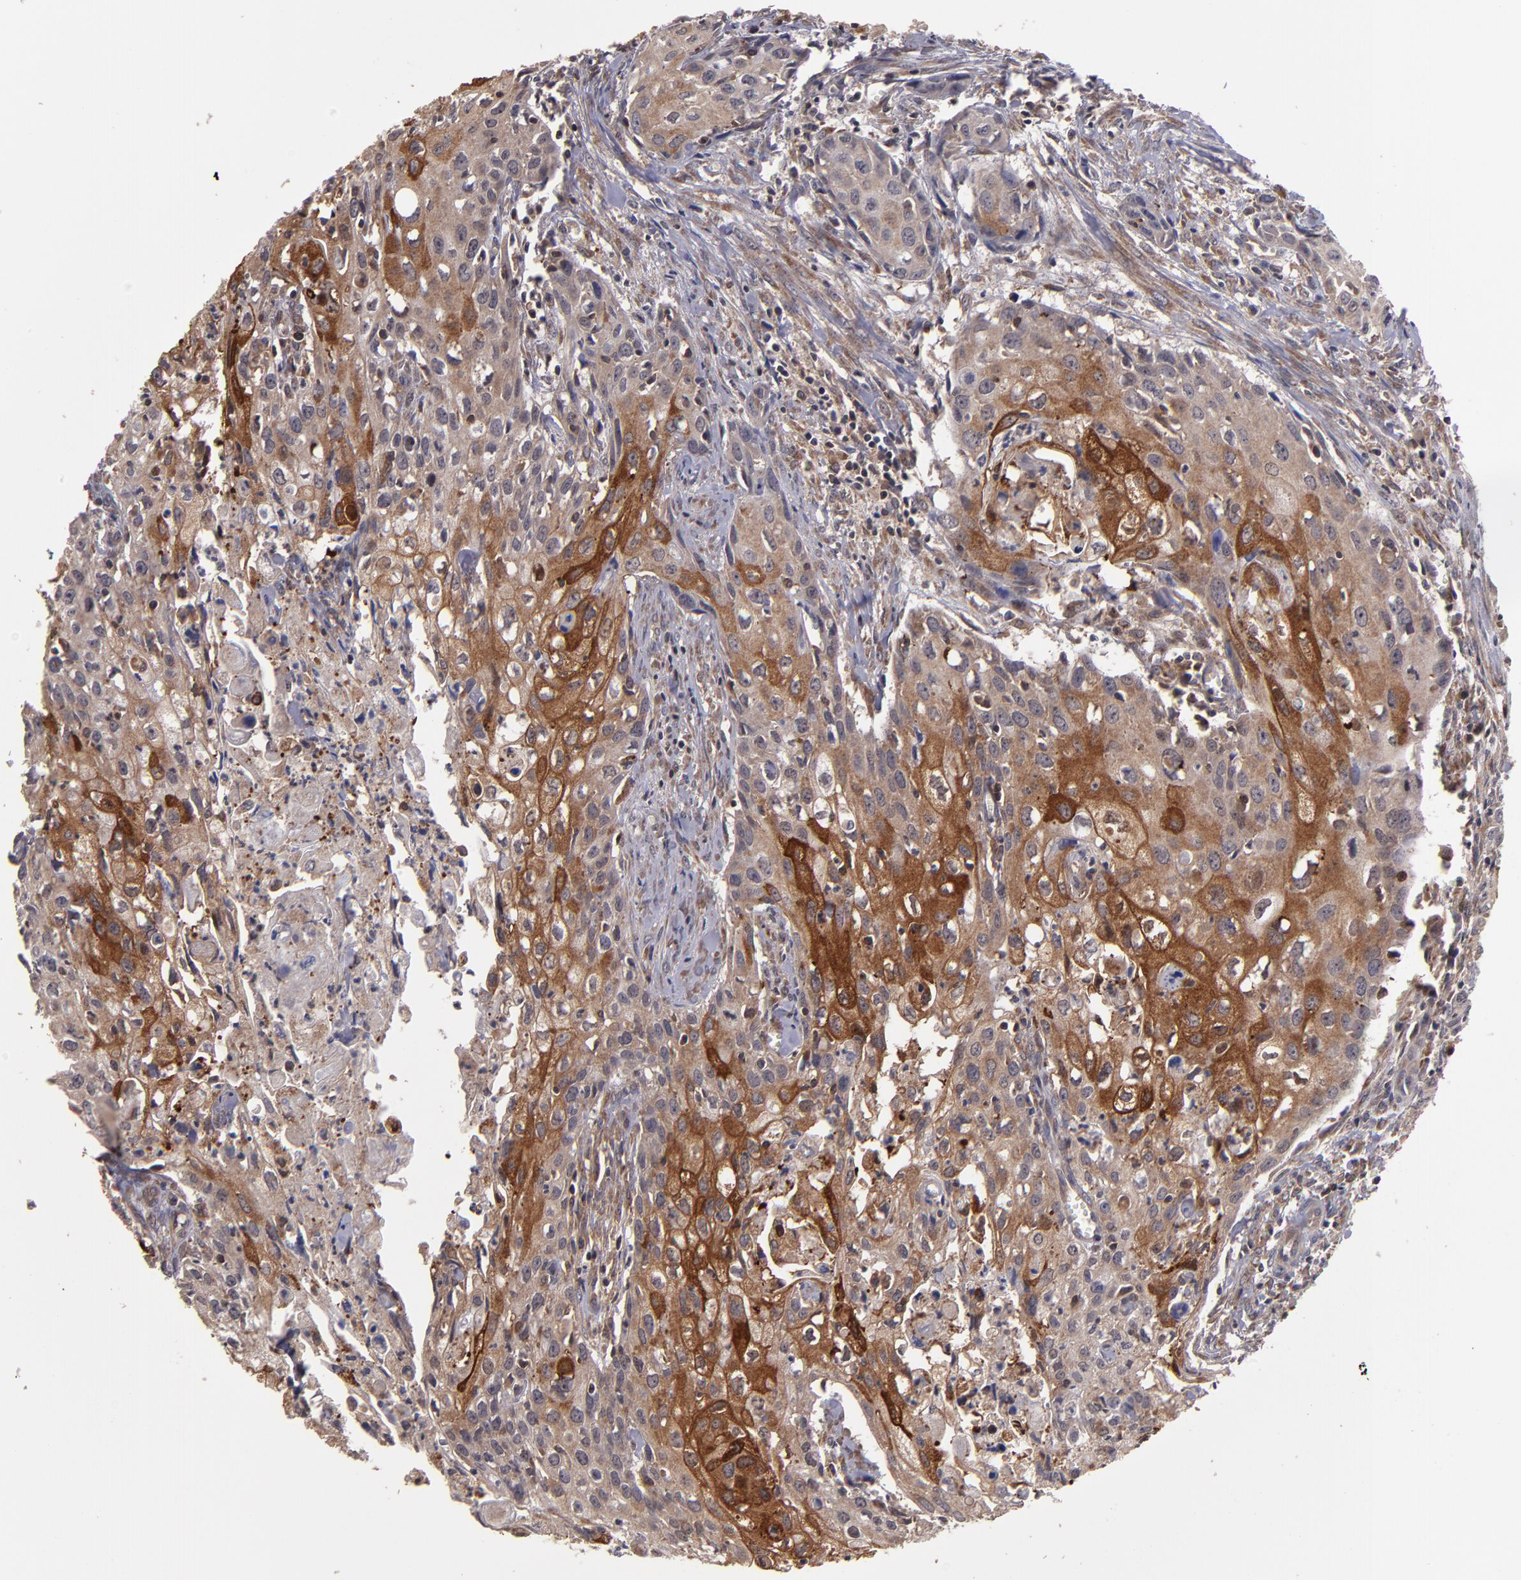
{"staining": {"intensity": "strong", "quantity": ">75%", "location": "cytoplasmic/membranous"}, "tissue": "urothelial cancer", "cell_type": "Tumor cells", "image_type": "cancer", "snomed": [{"axis": "morphology", "description": "Urothelial carcinoma, High grade"}, {"axis": "topography", "description": "Urinary bladder"}], "caption": "A high-resolution photomicrograph shows IHC staining of urothelial cancer, which exhibits strong cytoplasmic/membranous staining in about >75% of tumor cells. (IHC, brightfield microscopy, high magnification).", "gene": "NF2", "patient": {"sex": "male", "age": 54}}